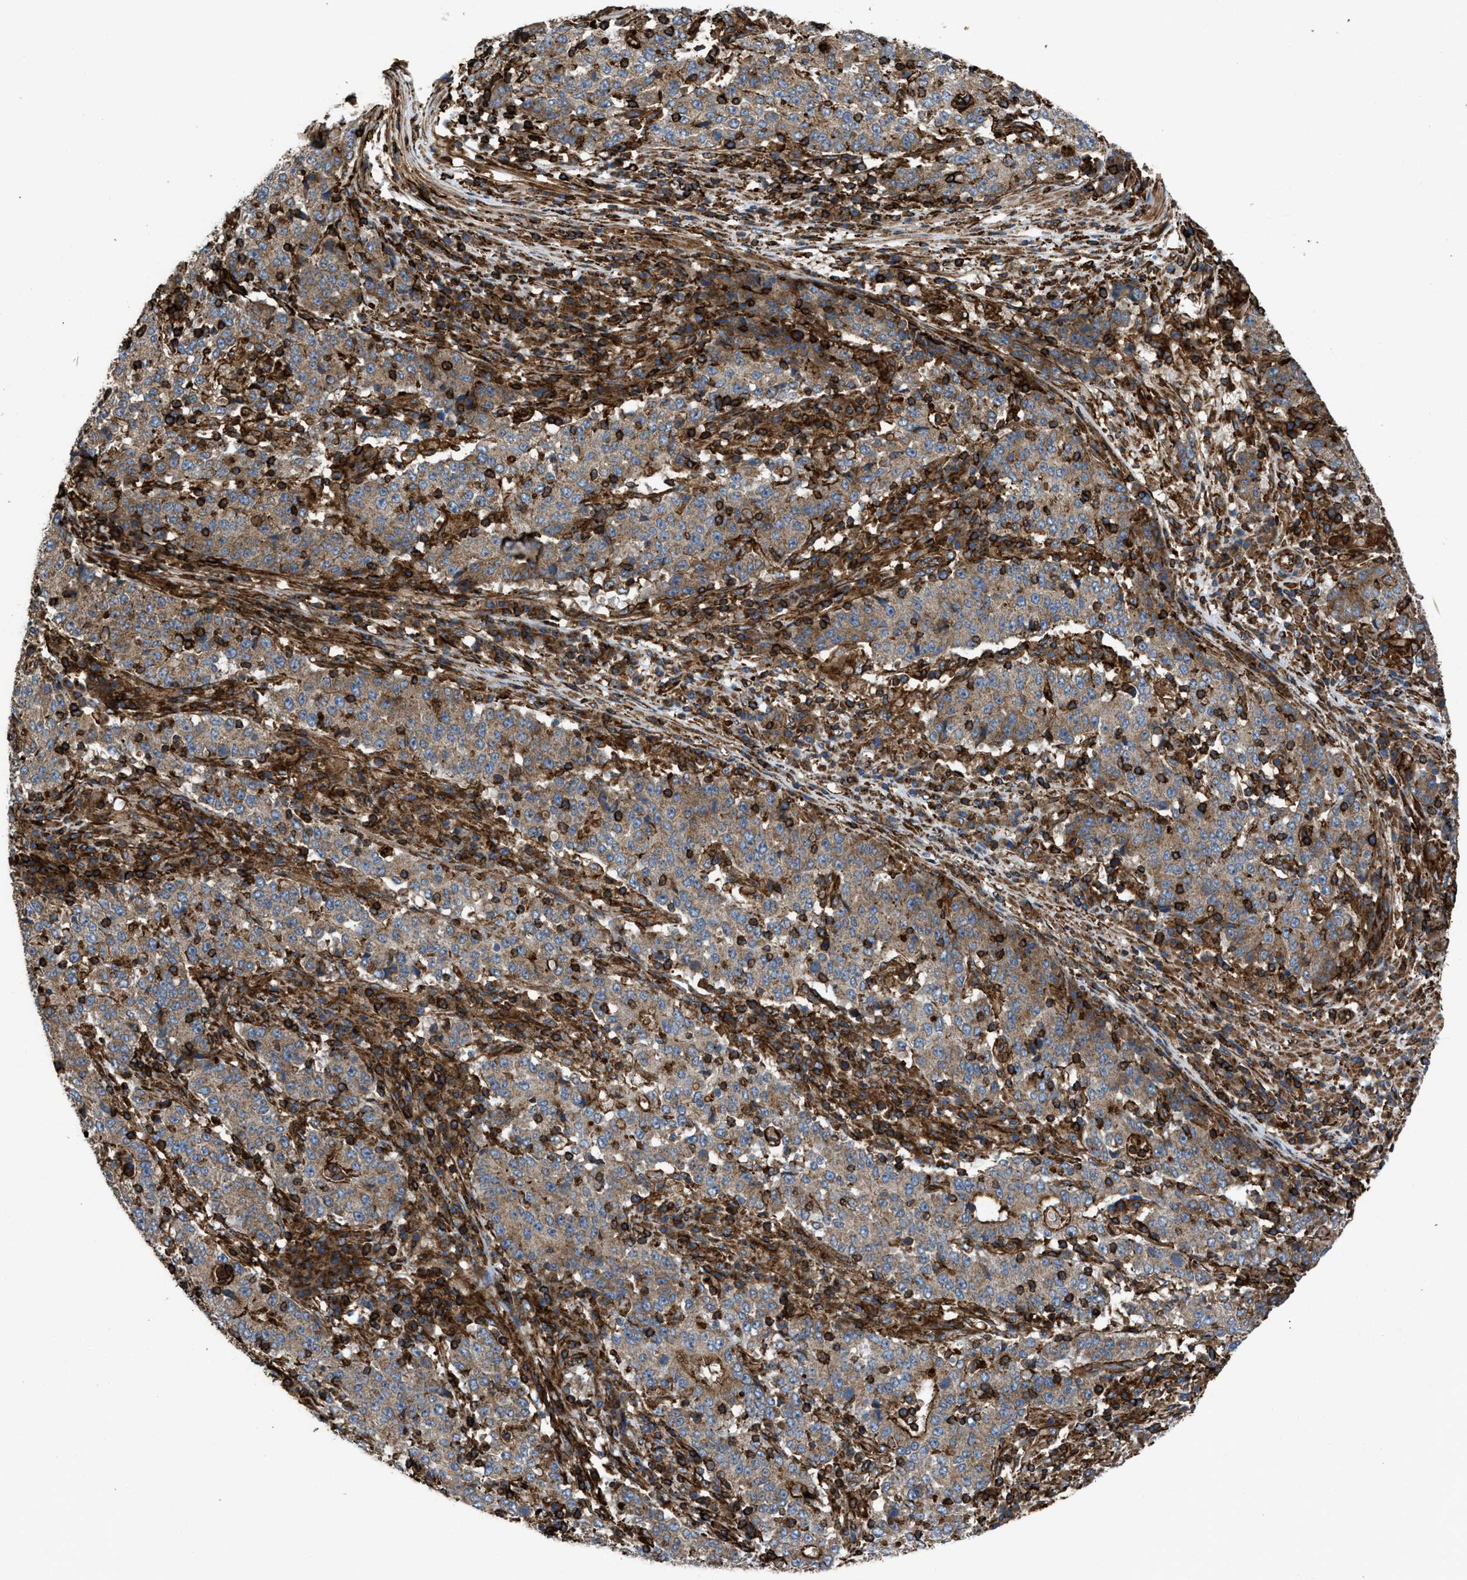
{"staining": {"intensity": "moderate", "quantity": ">75%", "location": "cytoplasmic/membranous"}, "tissue": "stomach cancer", "cell_type": "Tumor cells", "image_type": "cancer", "snomed": [{"axis": "morphology", "description": "Adenocarcinoma, NOS"}, {"axis": "topography", "description": "Stomach"}], "caption": "Immunohistochemistry (IHC) micrograph of human stomach cancer (adenocarcinoma) stained for a protein (brown), which exhibits medium levels of moderate cytoplasmic/membranous positivity in about >75% of tumor cells.", "gene": "EGLN1", "patient": {"sex": "male", "age": 59}}